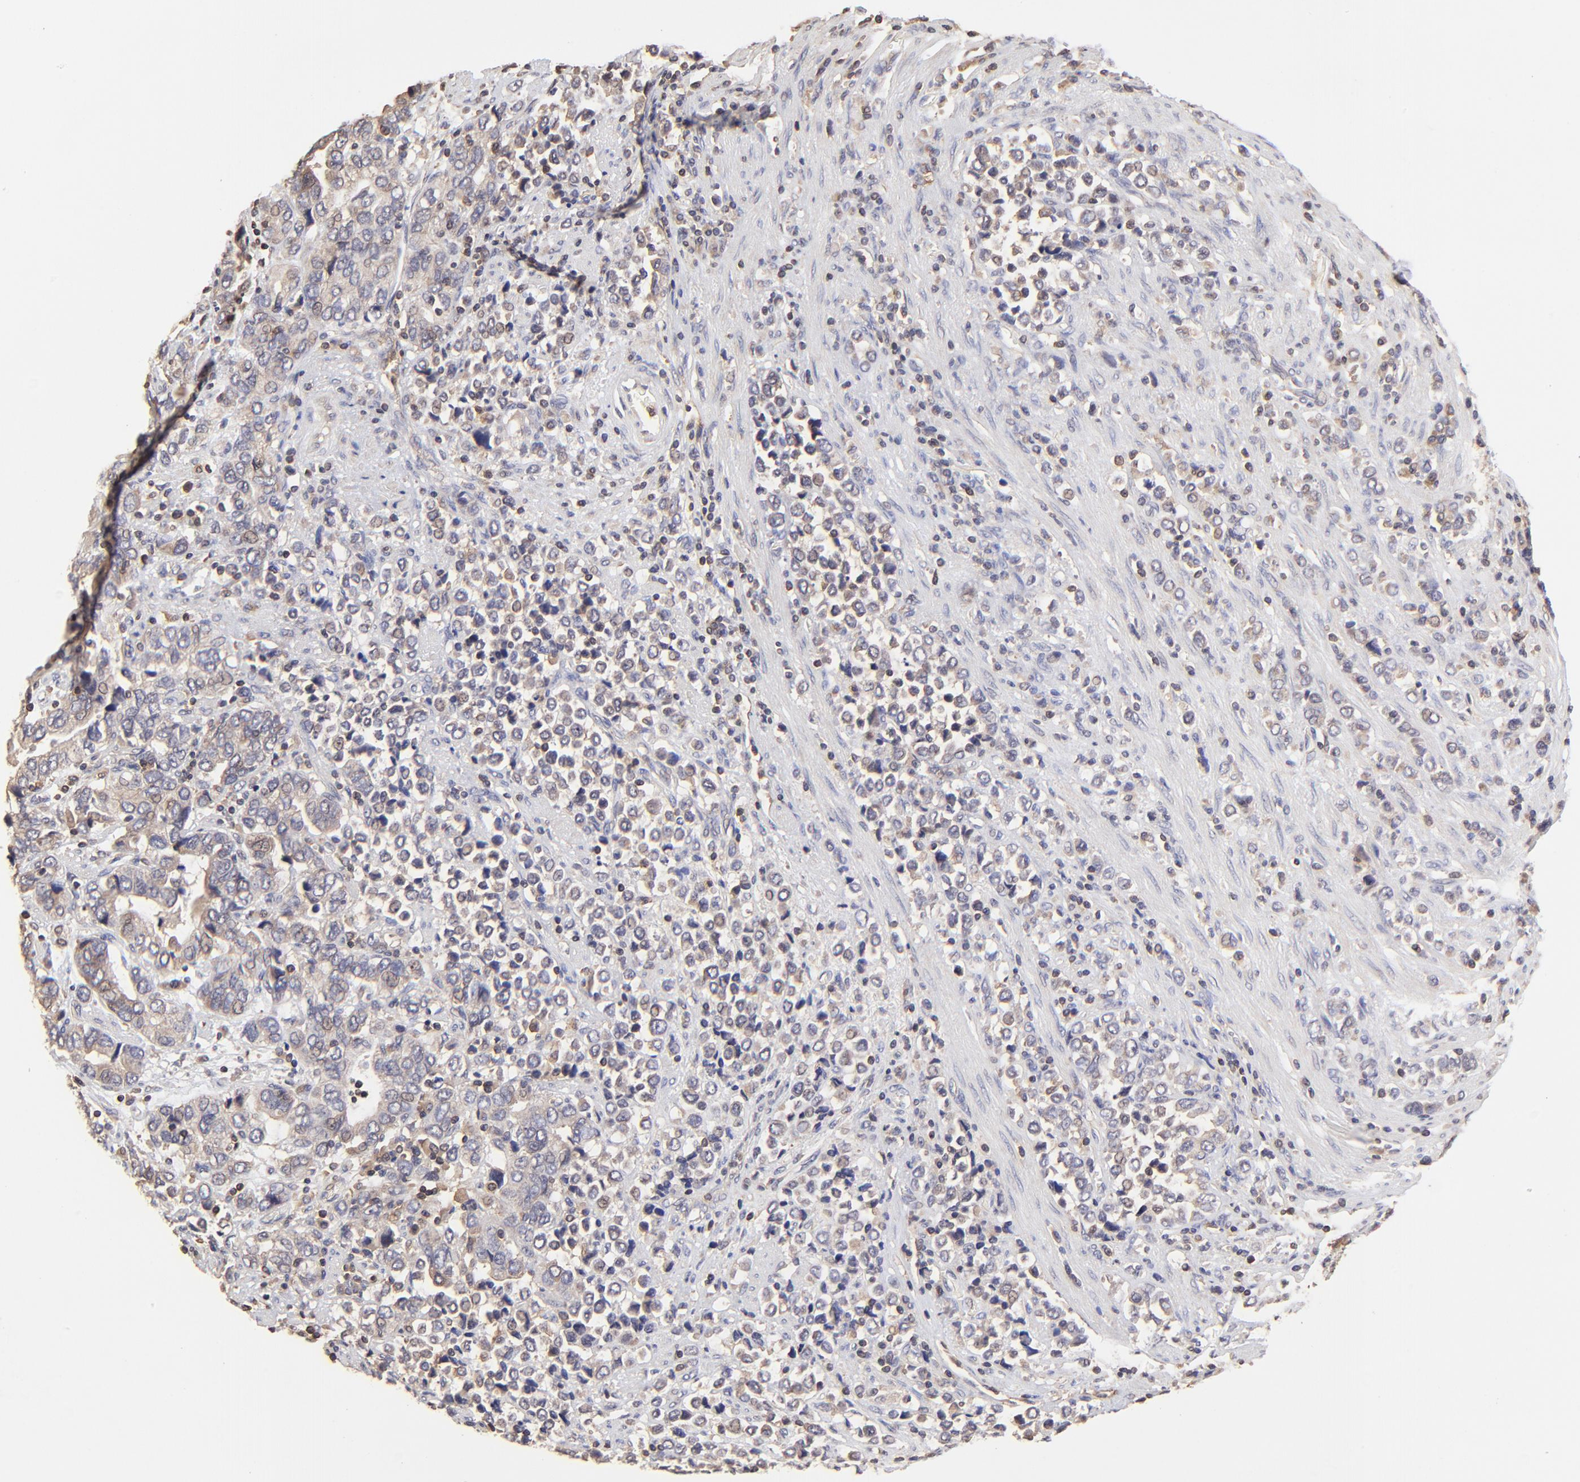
{"staining": {"intensity": "moderate", "quantity": ">75%", "location": "cytoplasmic/membranous"}, "tissue": "stomach cancer", "cell_type": "Tumor cells", "image_type": "cancer", "snomed": [{"axis": "morphology", "description": "Adenocarcinoma, NOS"}, {"axis": "topography", "description": "Stomach, upper"}], "caption": "Stomach cancer stained with DAB immunohistochemistry exhibits medium levels of moderate cytoplasmic/membranous positivity in approximately >75% of tumor cells.", "gene": "STON2", "patient": {"sex": "male", "age": 76}}